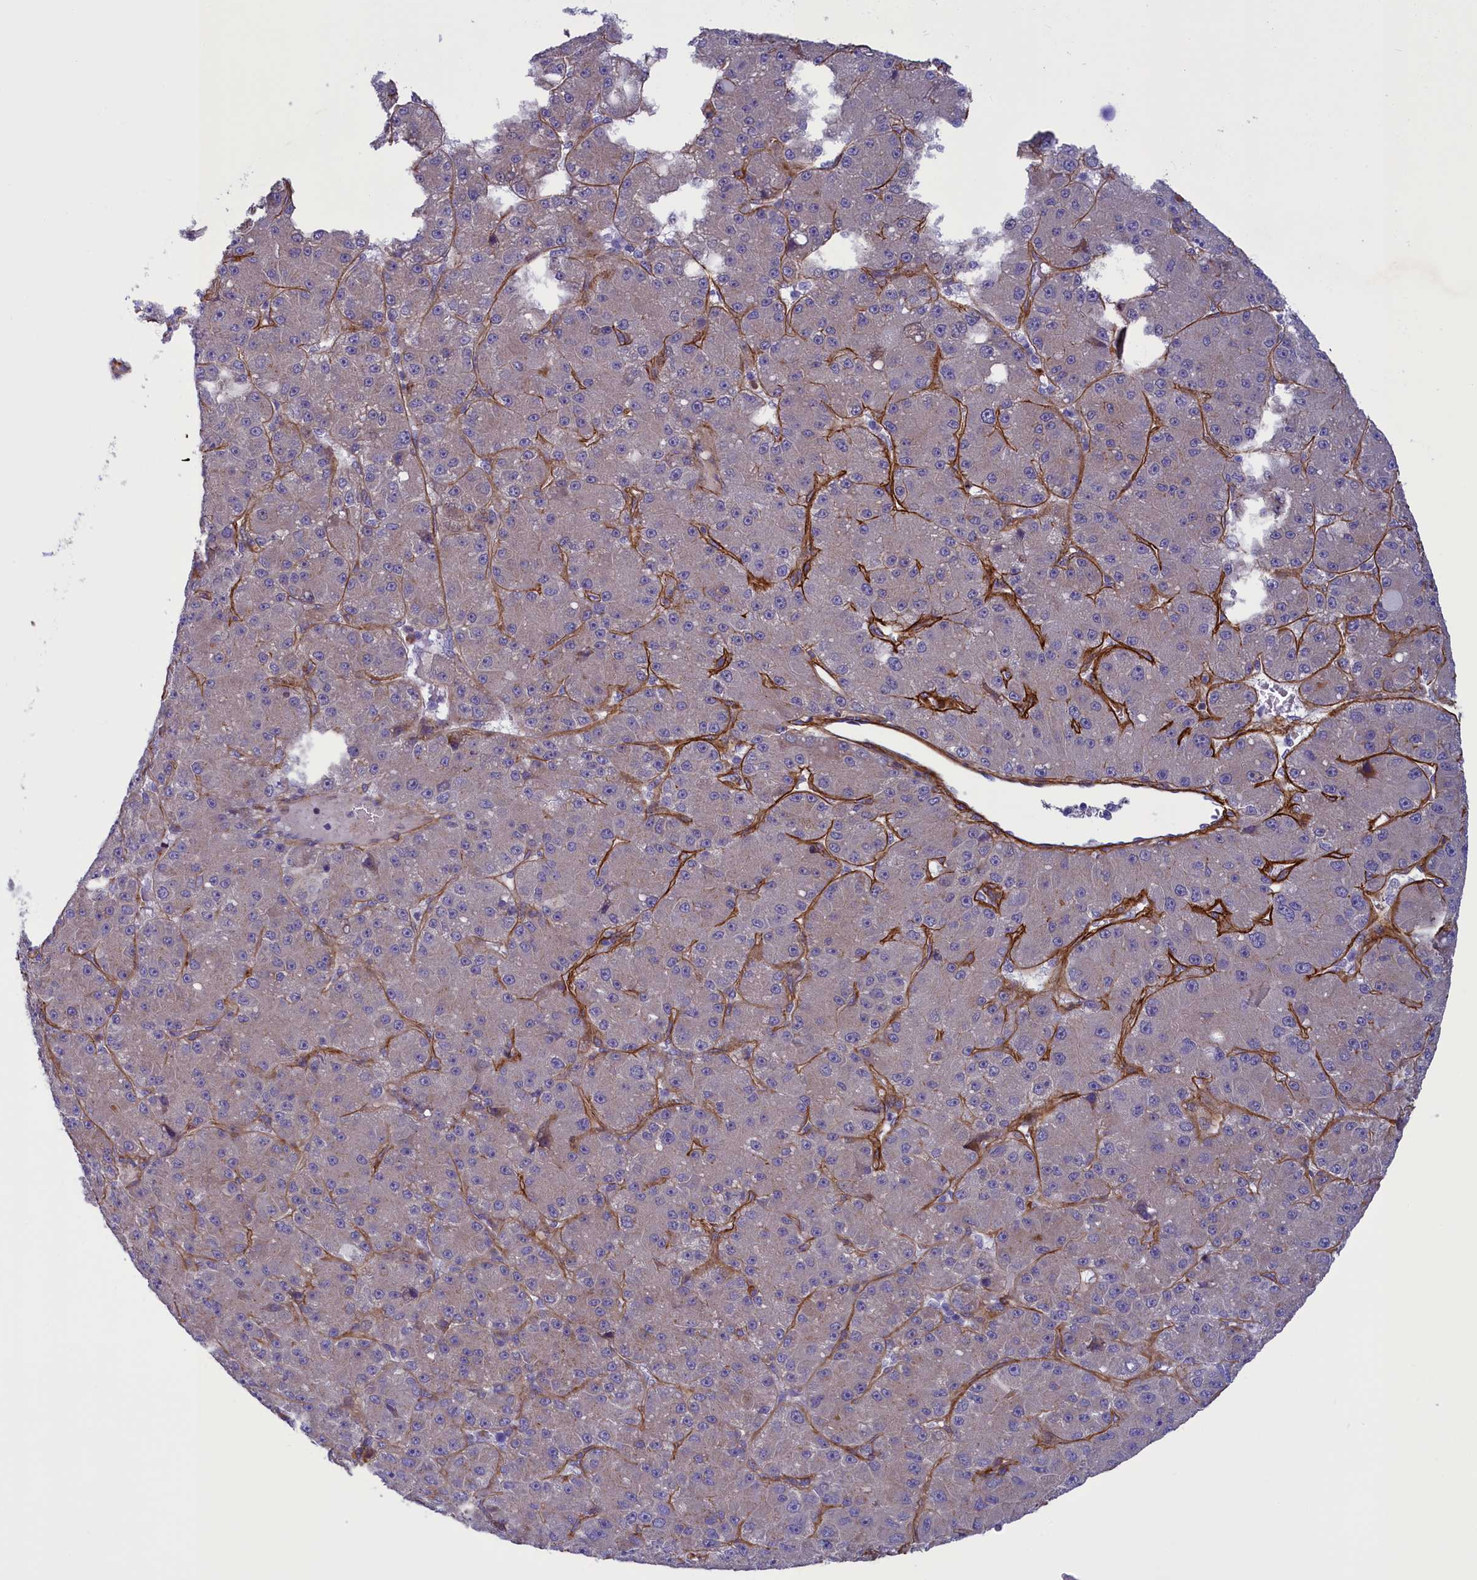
{"staining": {"intensity": "weak", "quantity": "<25%", "location": "cytoplasmic/membranous"}, "tissue": "liver cancer", "cell_type": "Tumor cells", "image_type": "cancer", "snomed": [{"axis": "morphology", "description": "Carcinoma, Hepatocellular, NOS"}, {"axis": "topography", "description": "Liver"}], "caption": "The image exhibits no significant staining in tumor cells of liver cancer (hepatocellular carcinoma).", "gene": "LOXL1", "patient": {"sex": "male", "age": 67}}